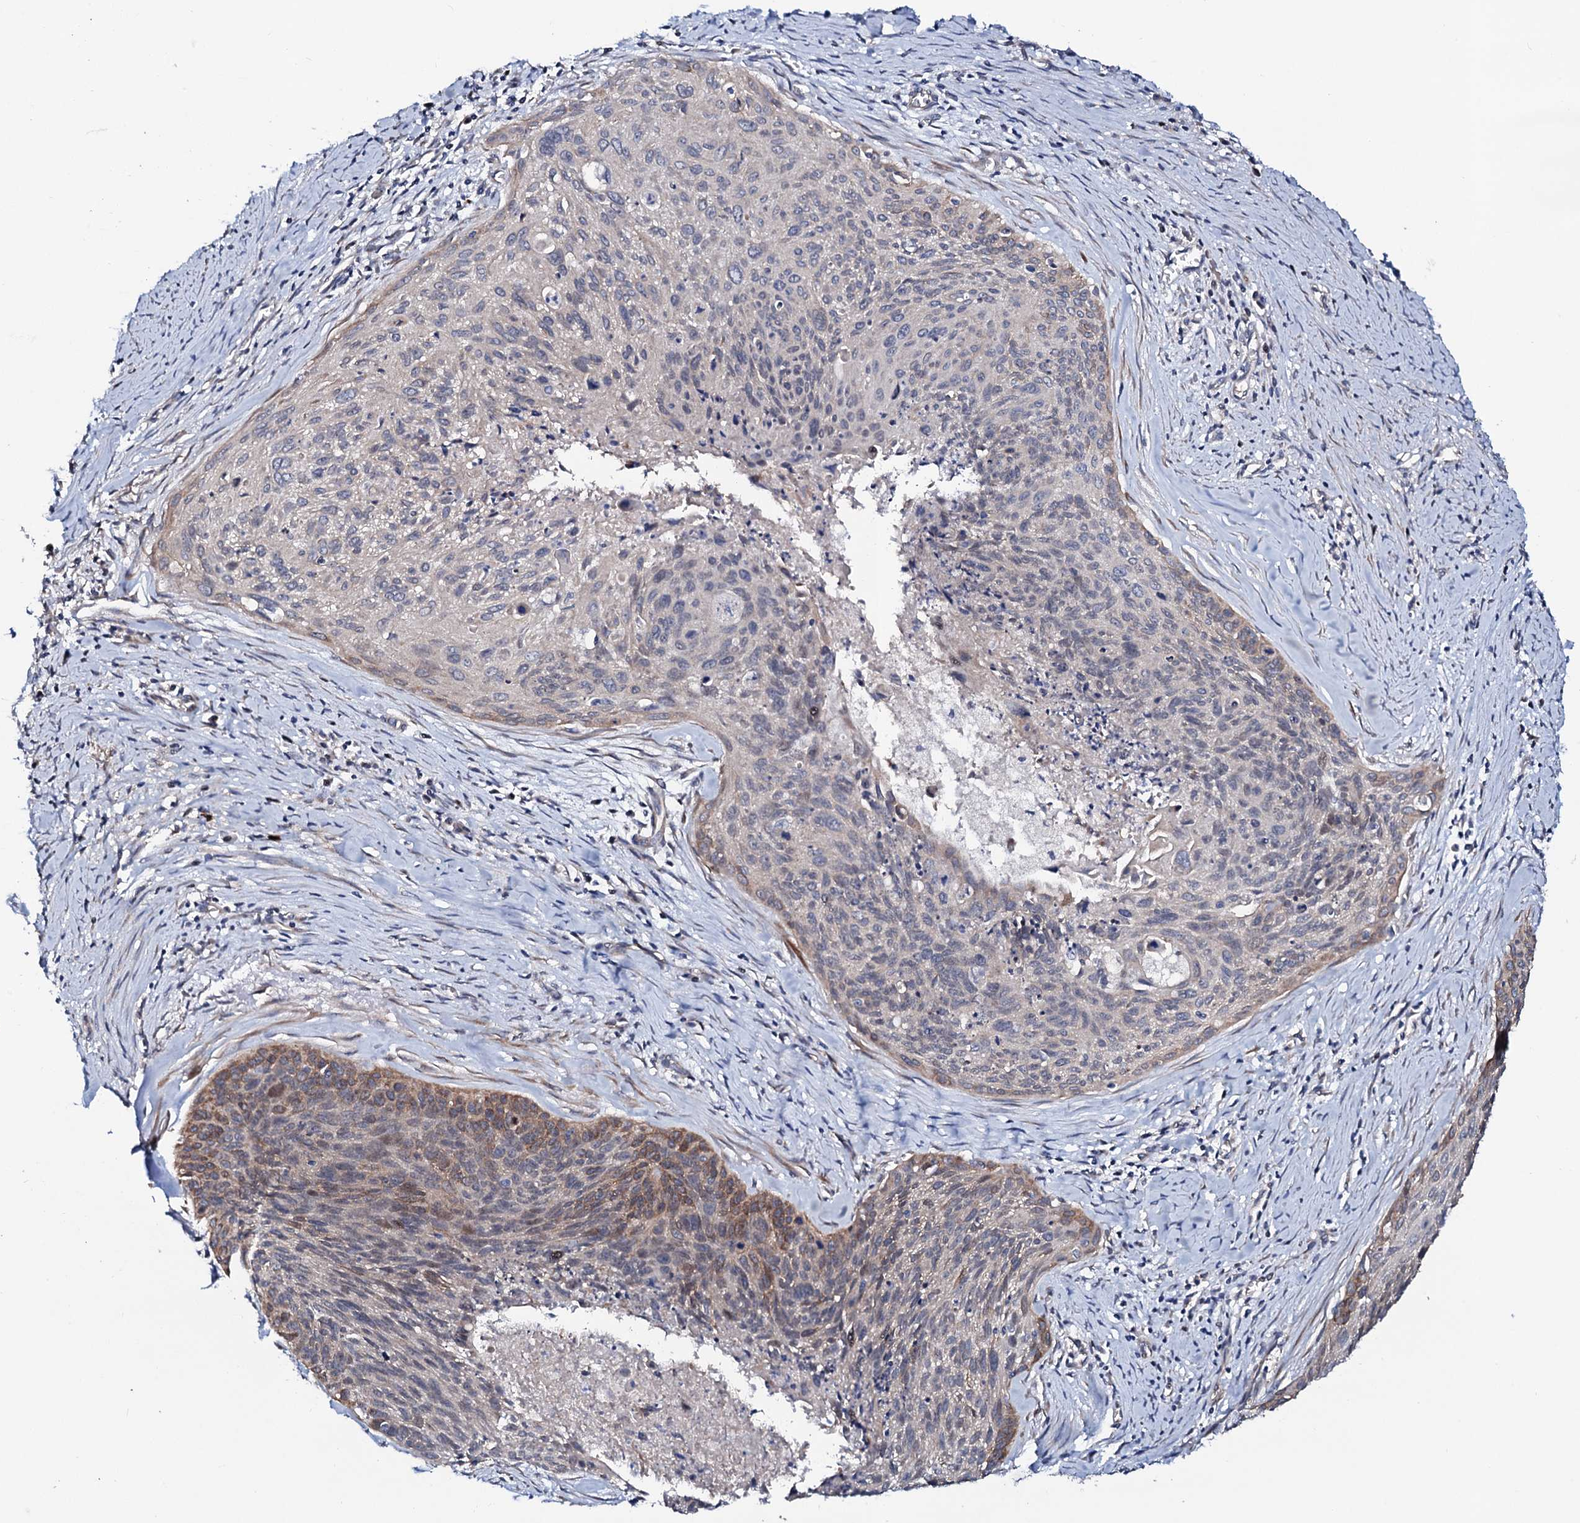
{"staining": {"intensity": "moderate", "quantity": "25%-75%", "location": "cytoplasmic/membranous"}, "tissue": "cervical cancer", "cell_type": "Tumor cells", "image_type": "cancer", "snomed": [{"axis": "morphology", "description": "Squamous cell carcinoma, NOS"}, {"axis": "topography", "description": "Cervix"}], "caption": "This image displays cervical cancer (squamous cell carcinoma) stained with immunohistochemistry to label a protein in brown. The cytoplasmic/membranous of tumor cells show moderate positivity for the protein. Nuclei are counter-stained blue.", "gene": "PPP1R3D", "patient": {"sex": "female", "age": 55}}